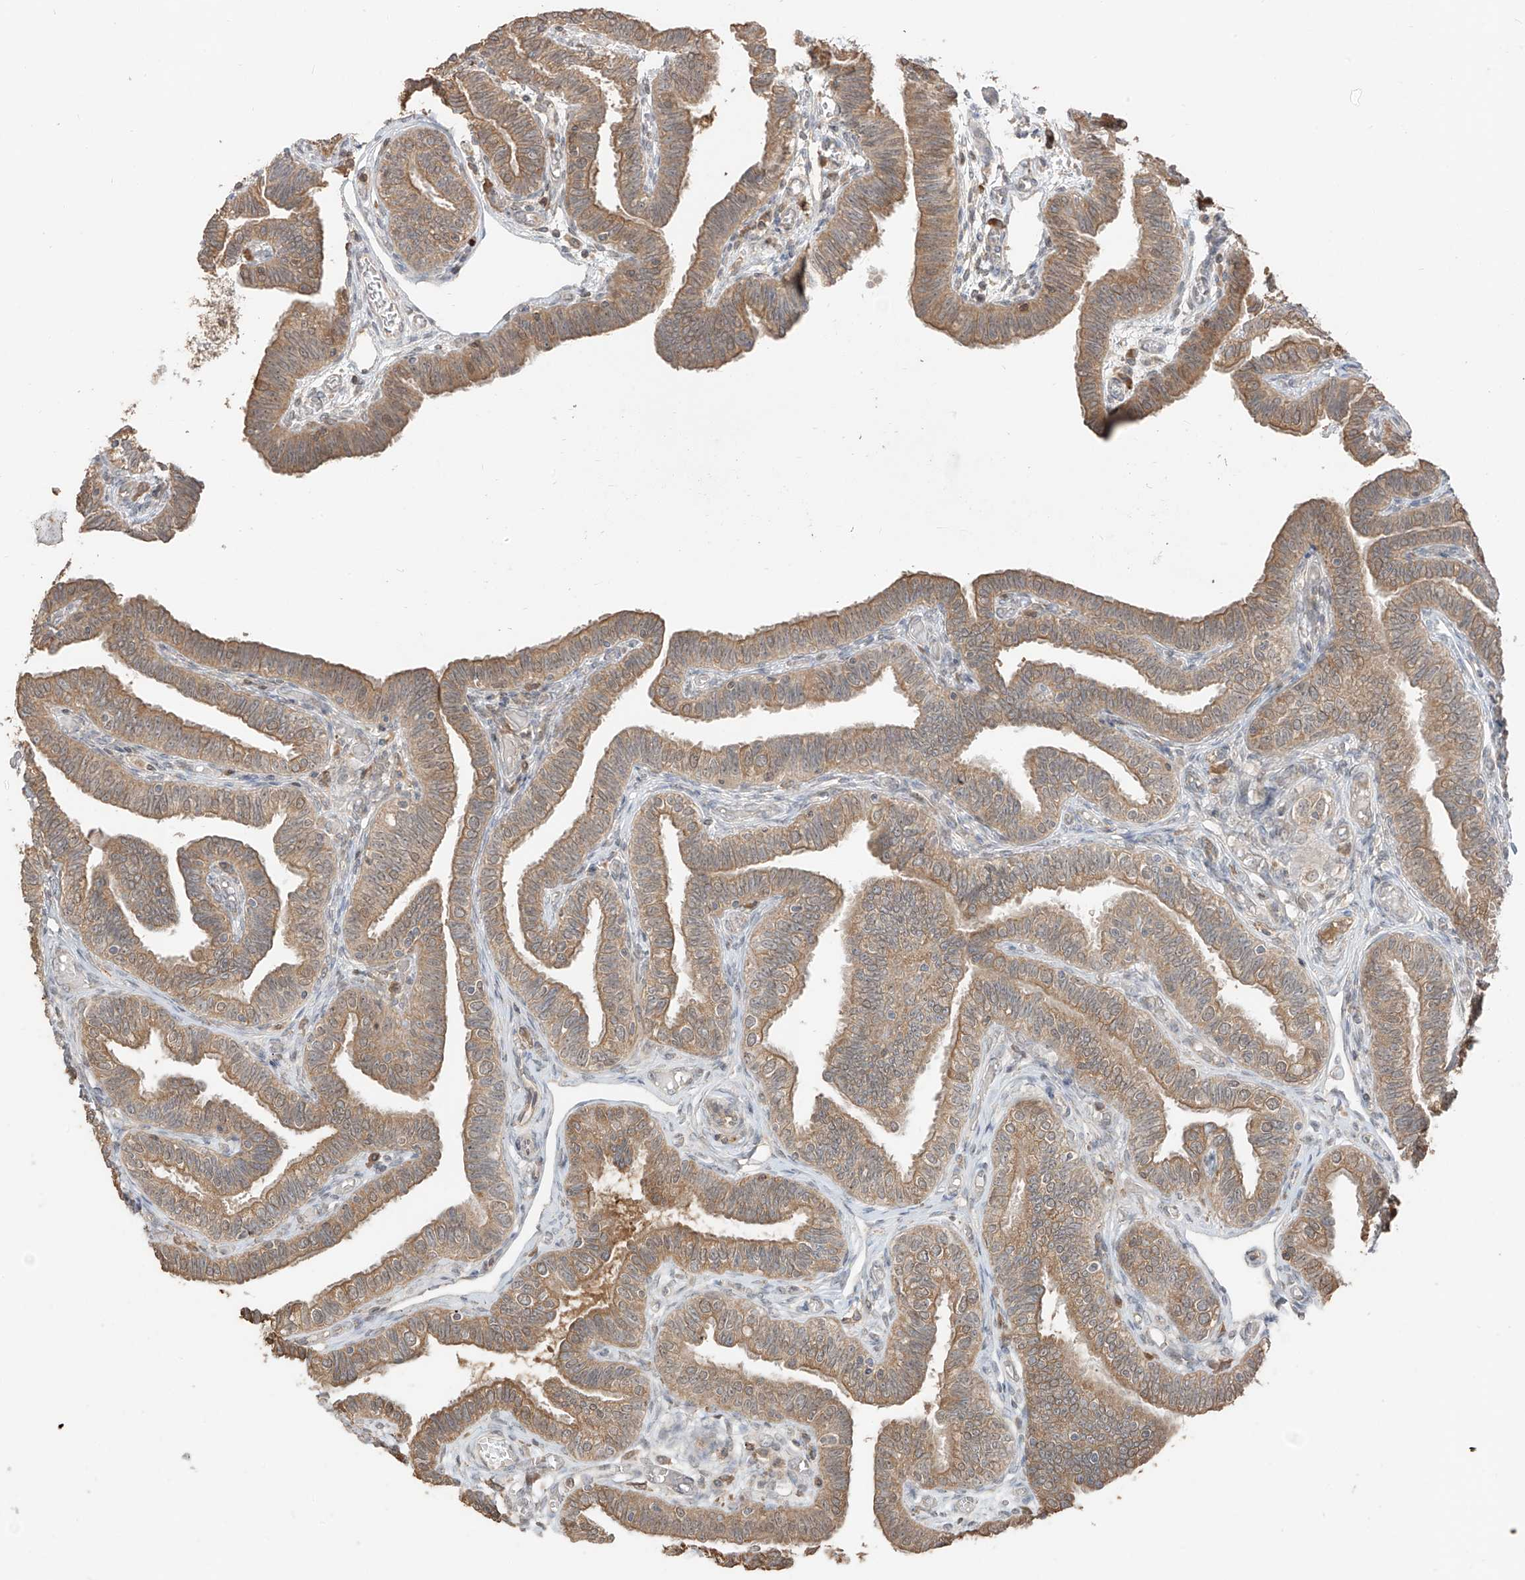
{"staining": {"intensity": "moderate", "quantity": ">75%", "location": "cytoplasmic/membranous"}, "tissue": "fallopian tube", "cell_type": "Glandular cells", "image_type": "normal", "snomed": [{"axis": "morphology", "description": "Normal tissue, NOS"}, {"axis": "topography", "description": "Fallopian tube"}], "caption": "IHC photomicrograph of benign fallopian tube: human fallopian tube stained using IHC reveals medium levels of moderate protein expression localized specifically in the cytoplasmic/membranous of glandular cells, appearing as a cytoplasmic/membranous brown color.", "gene": "COLGALT2", "patient": {"sex": "female", "age": 39}}